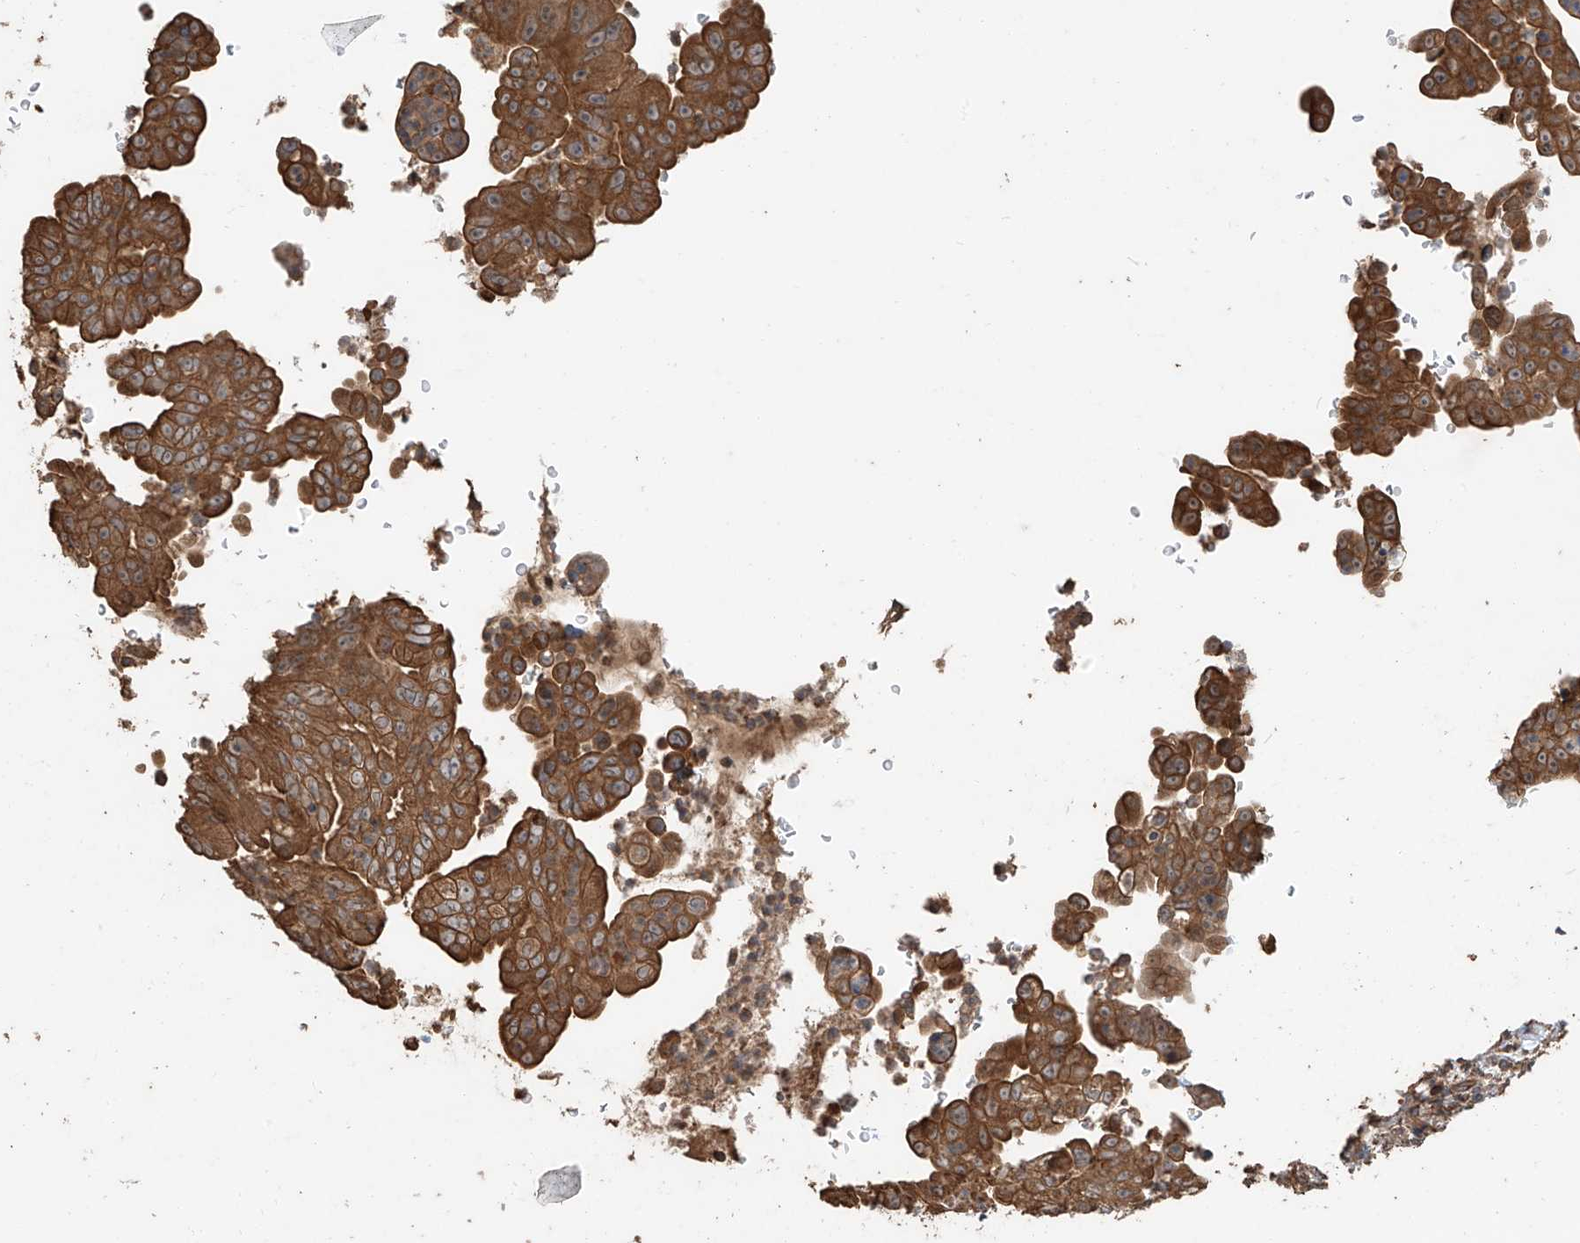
{"staining": {"intensity": "moderate", "quantity": ">75%", "location": "cytoplasmic/membranous"}, "tissue": "pancreatic cancer", "cell_type": "Tumor cells", "image_type": "cancer", "snomed": [{"axis": "morphology", "description": "Adenocarcinoma, NOS"}, {"axis": "topography", "description": "Pancreas"}], "caption": "This micrograph reveals IHC staining of human adenocarcinoma (pancreatic), with medium moderate cytoplasmic/membranous positivity in about >75% of tumor cells.", "gene": "AGBL5", "patient": {"sex": "female", "age": 78}}